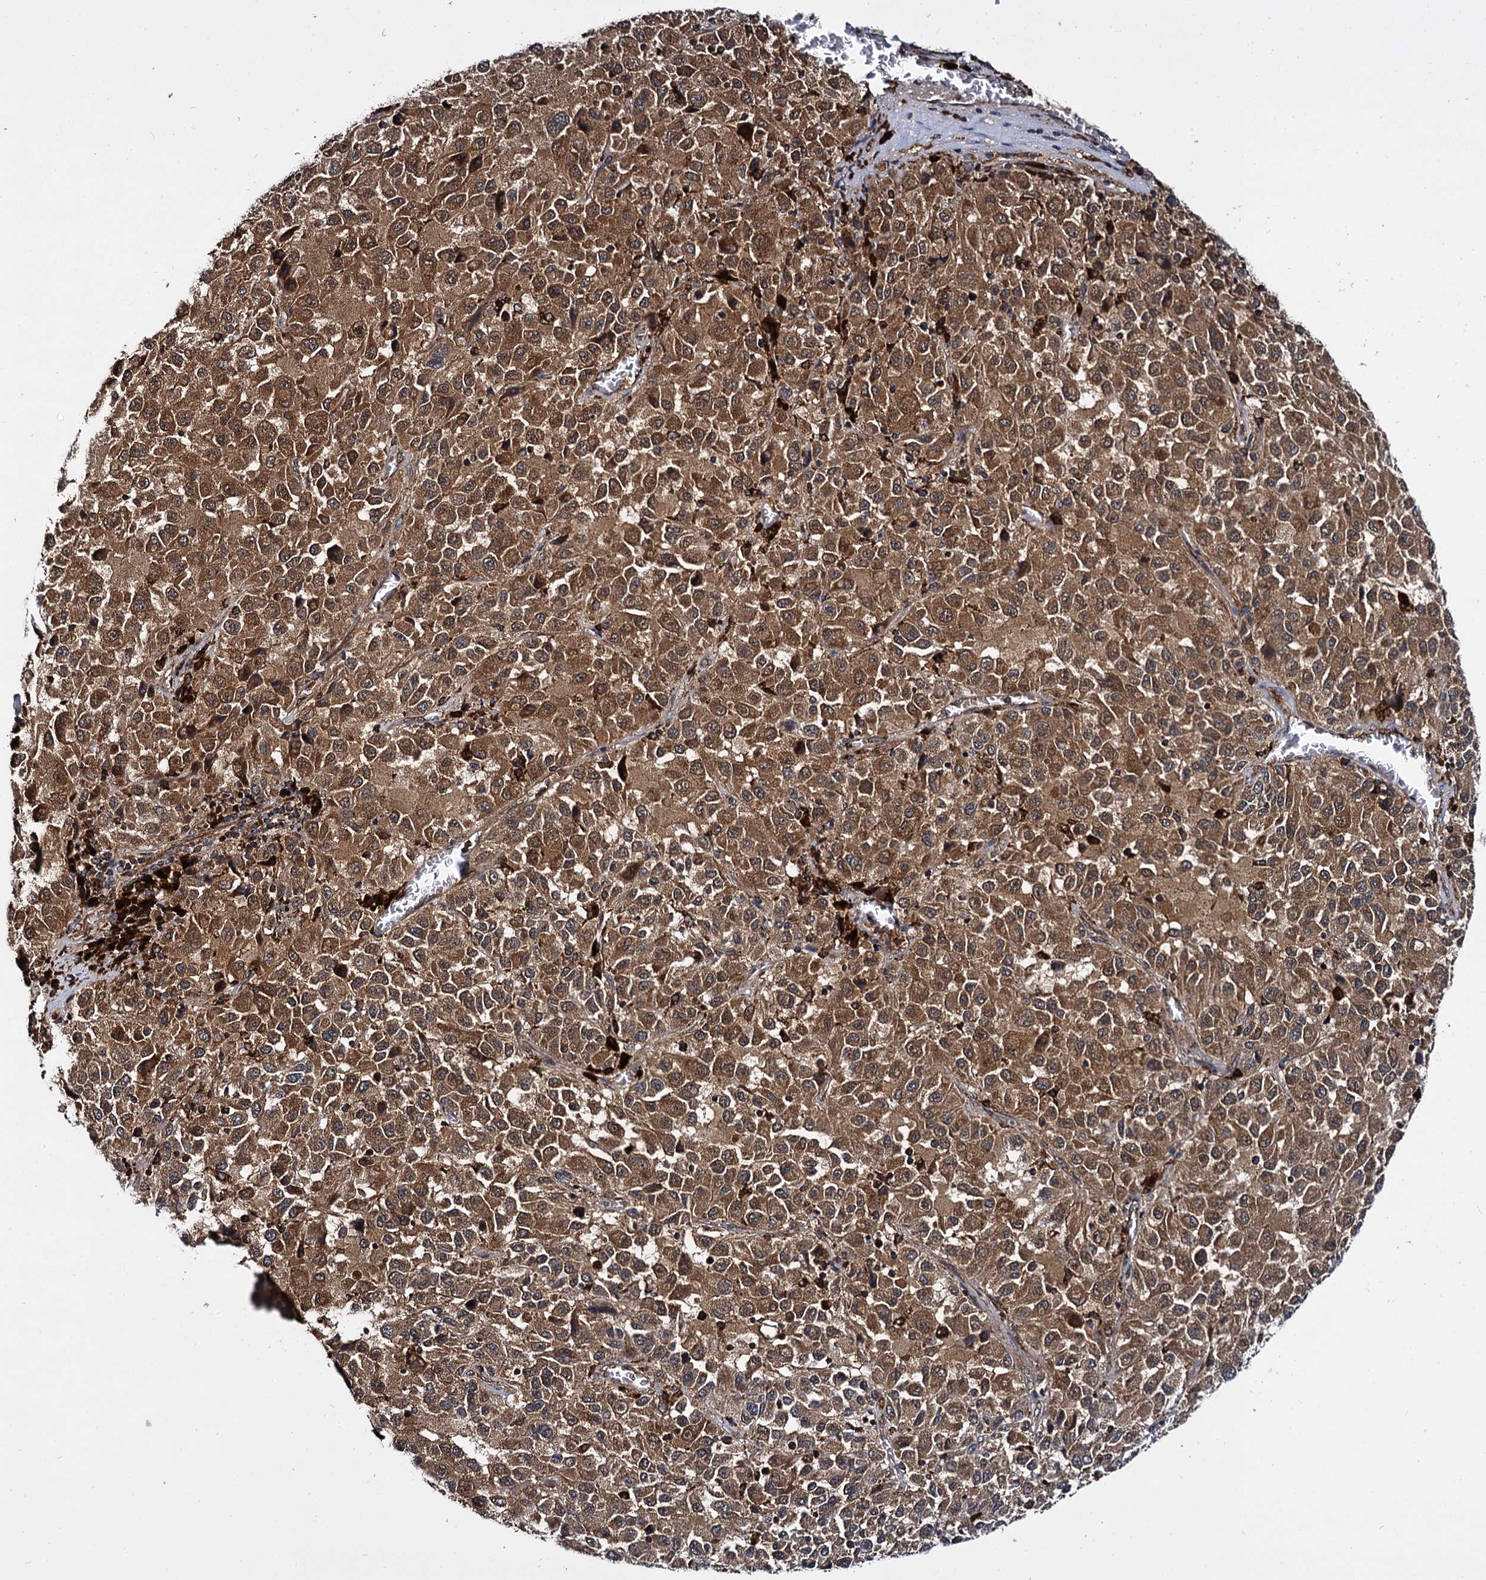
{"staining": {"intensity": "moderate", "quantity": ">75%", "location": "cytoplasmic/membranous"}, "tissue": "melanoma", "cell_type": "Tumor cells", "image_type": "cancer", "snomed": [{"axis": "morphology", "description": "Malignant melanoma, Metastatic site"}, {"axis": "topography", "description": "Lung"}], "caption": "Approximately >75% of tumor cells in melanoma display moderate cytoplasmic/membranous protein expression as visualized by brown immunohistochemical staining.", "gene": "UFM1", "patient": {"sex": "male", "age": 64}}